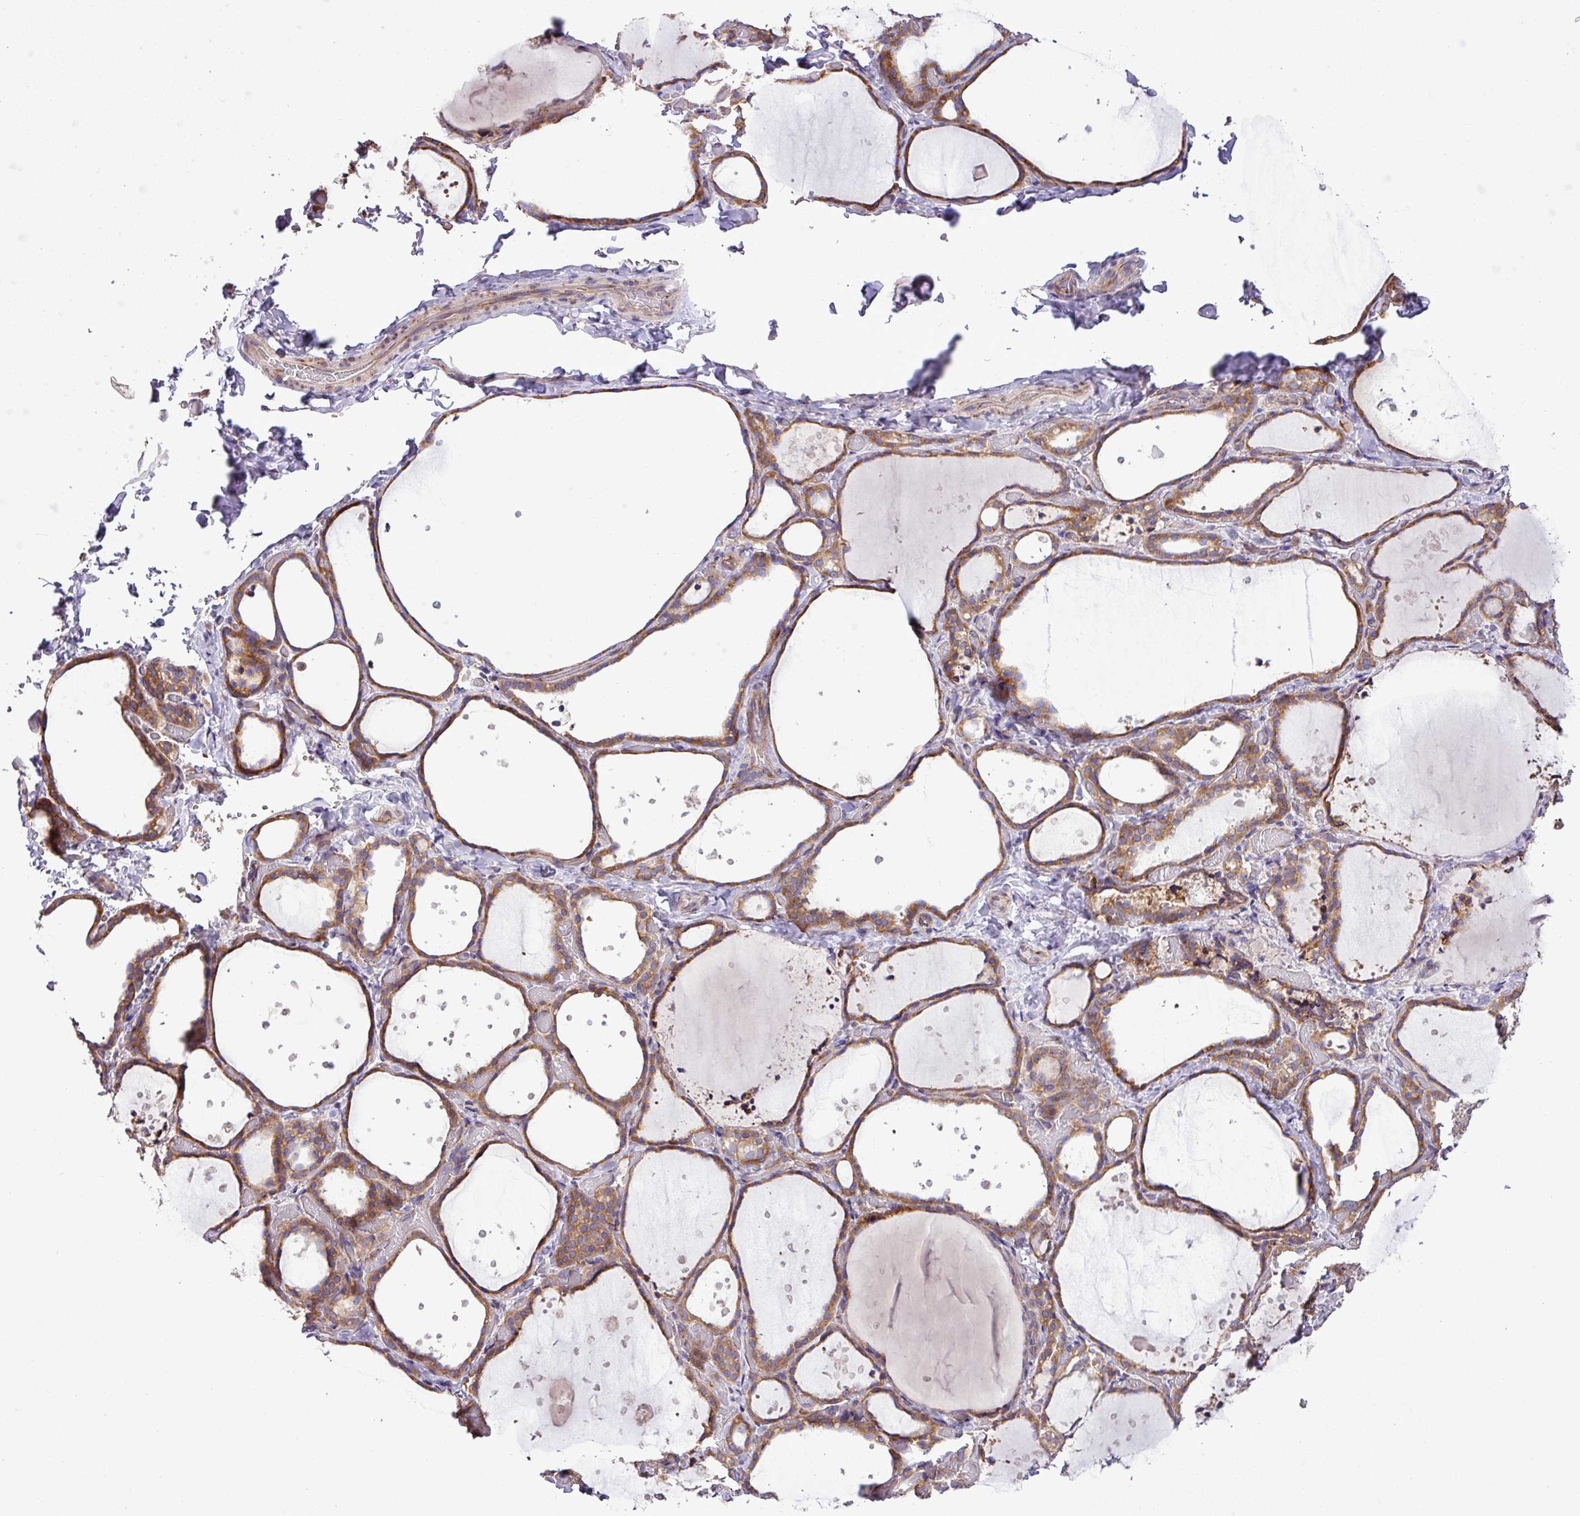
{"staining": {"intensity": "moderate", "quantity": ">75%", "location": "cytoplasmic/membranous"}, "tissue": "thyroid gland", "cell_type": "Glandular cells", "image_type": "normal", "snomed": [{"axis": "morphology", "description": "Normal tissue, NOS"}, {"axis": "topography", "description": "Thyroid gland"}], "caption": "Immunohistochemical staining of benign thyroid gland exhibits moderate cytoplasmic/membranous protein positivity in approximately >75% of glandular cells.", "gene": "RPL13", "patient": {"sex": "female", "age": 44}}